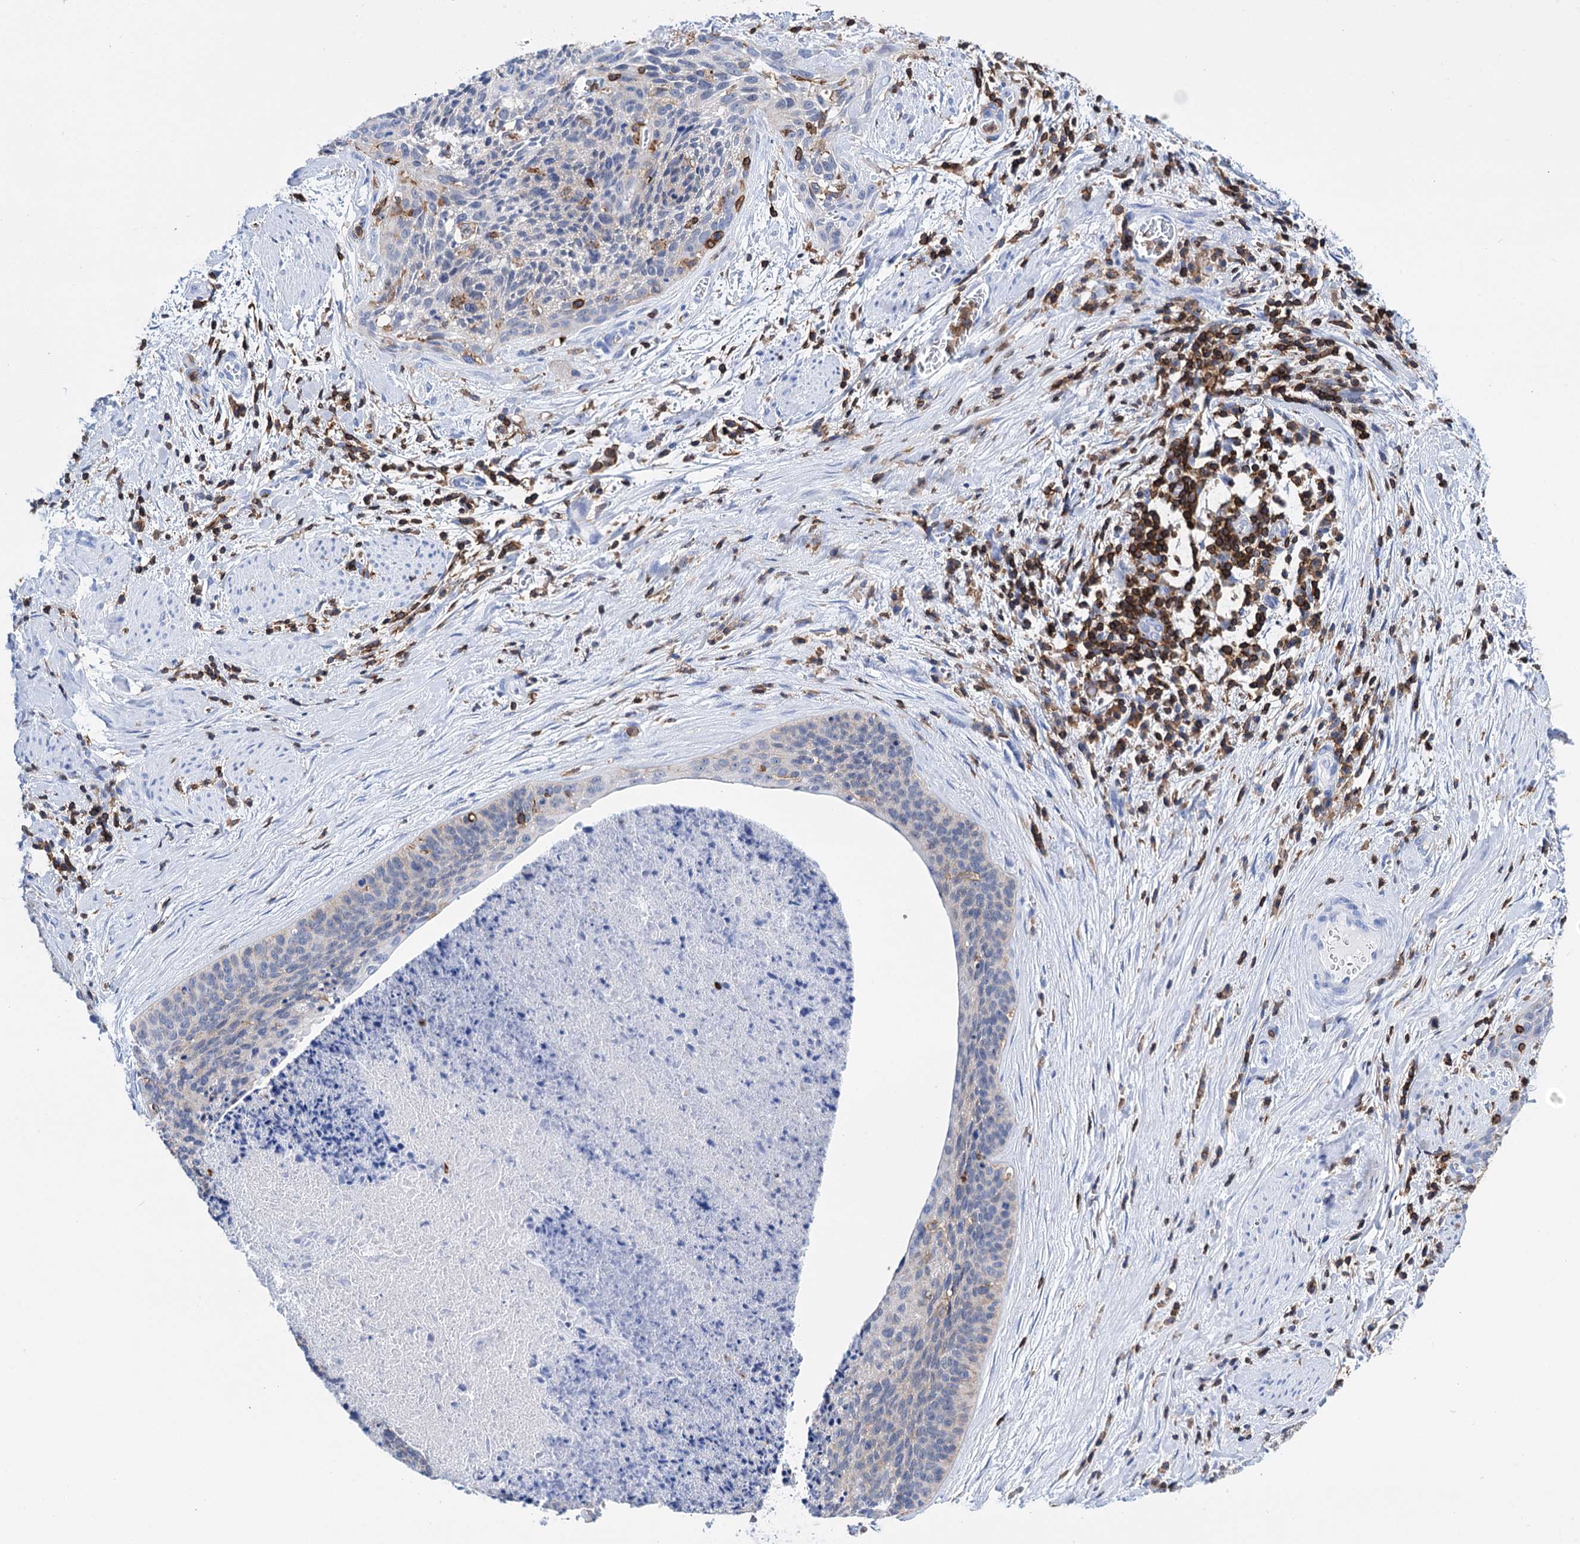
{"staining": {"intensity": "negative", "quantity": "none", "location": "none"}, "tissue": "cervical cancer", "cell_type": "Tumor cells", "image_type": "cancer", "snomed": [{"axis": "morphology", "description": "Squamous cell carcinoma, NOS"}, {"axis": "topography", "description": "Cervix"}], "caption": "Immunohistochemistry histopathology image of neoplastic tissue: human cervical cancer stained with DAB (3,3'-diaminobenzidine) exhibits no significant protein positivity in tumor cells.", "gene": "DEF6", "patient": {"sex": "female", "age": 55}}